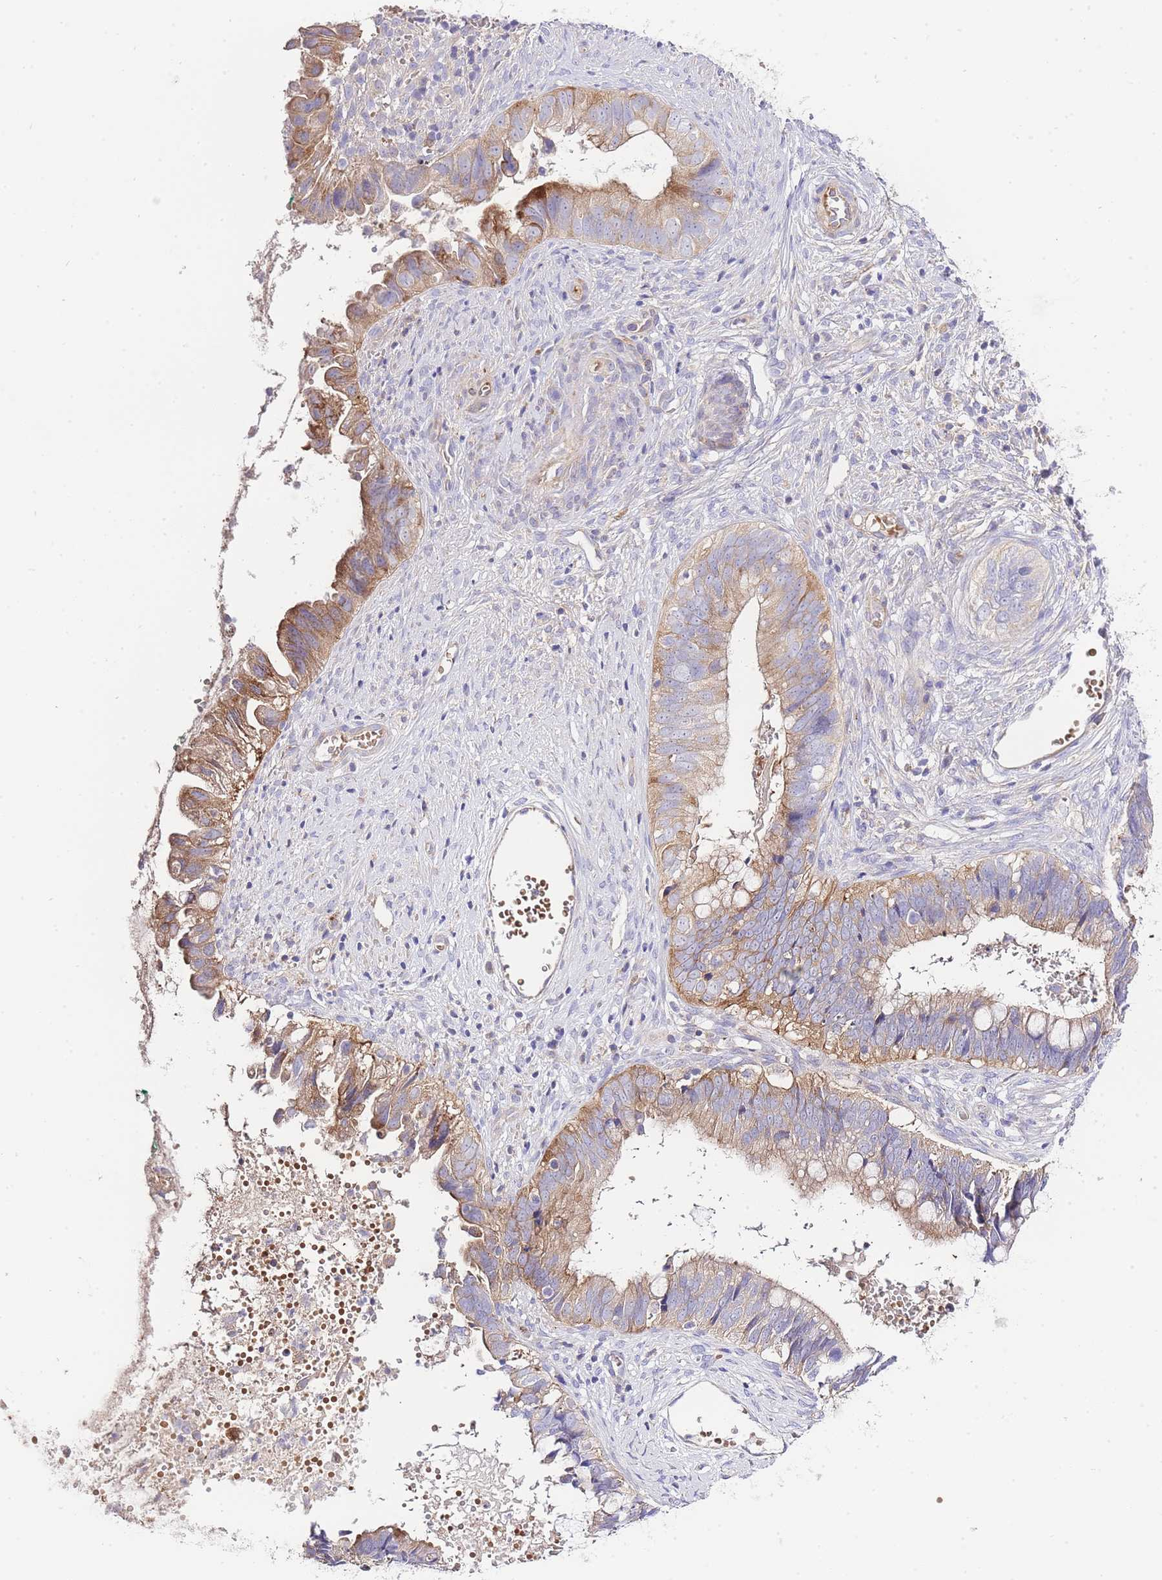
{"staining": {"intensity": "moderate", "quantity": "25%-75%", "location": "cytoplasmic/membranous"}, "tissue": "cervical cancer", "cell_type": "Tumor cells", "image_type": "cancer", "snomed": [{"axis": "morphology", "description": "Adenocarcinoma, NOS"}, {"axis": "topography", "description": "Cervix"}], "caption": "Protein expression analysis of cervical cancer (adenocarcinoma) demonstrates moderate cytoplasmic/membranous positivity in approximately 25%-75% of tumor cells.", "gene": "INSYN2B", "patient": {"sex": "female", "age": 42}}